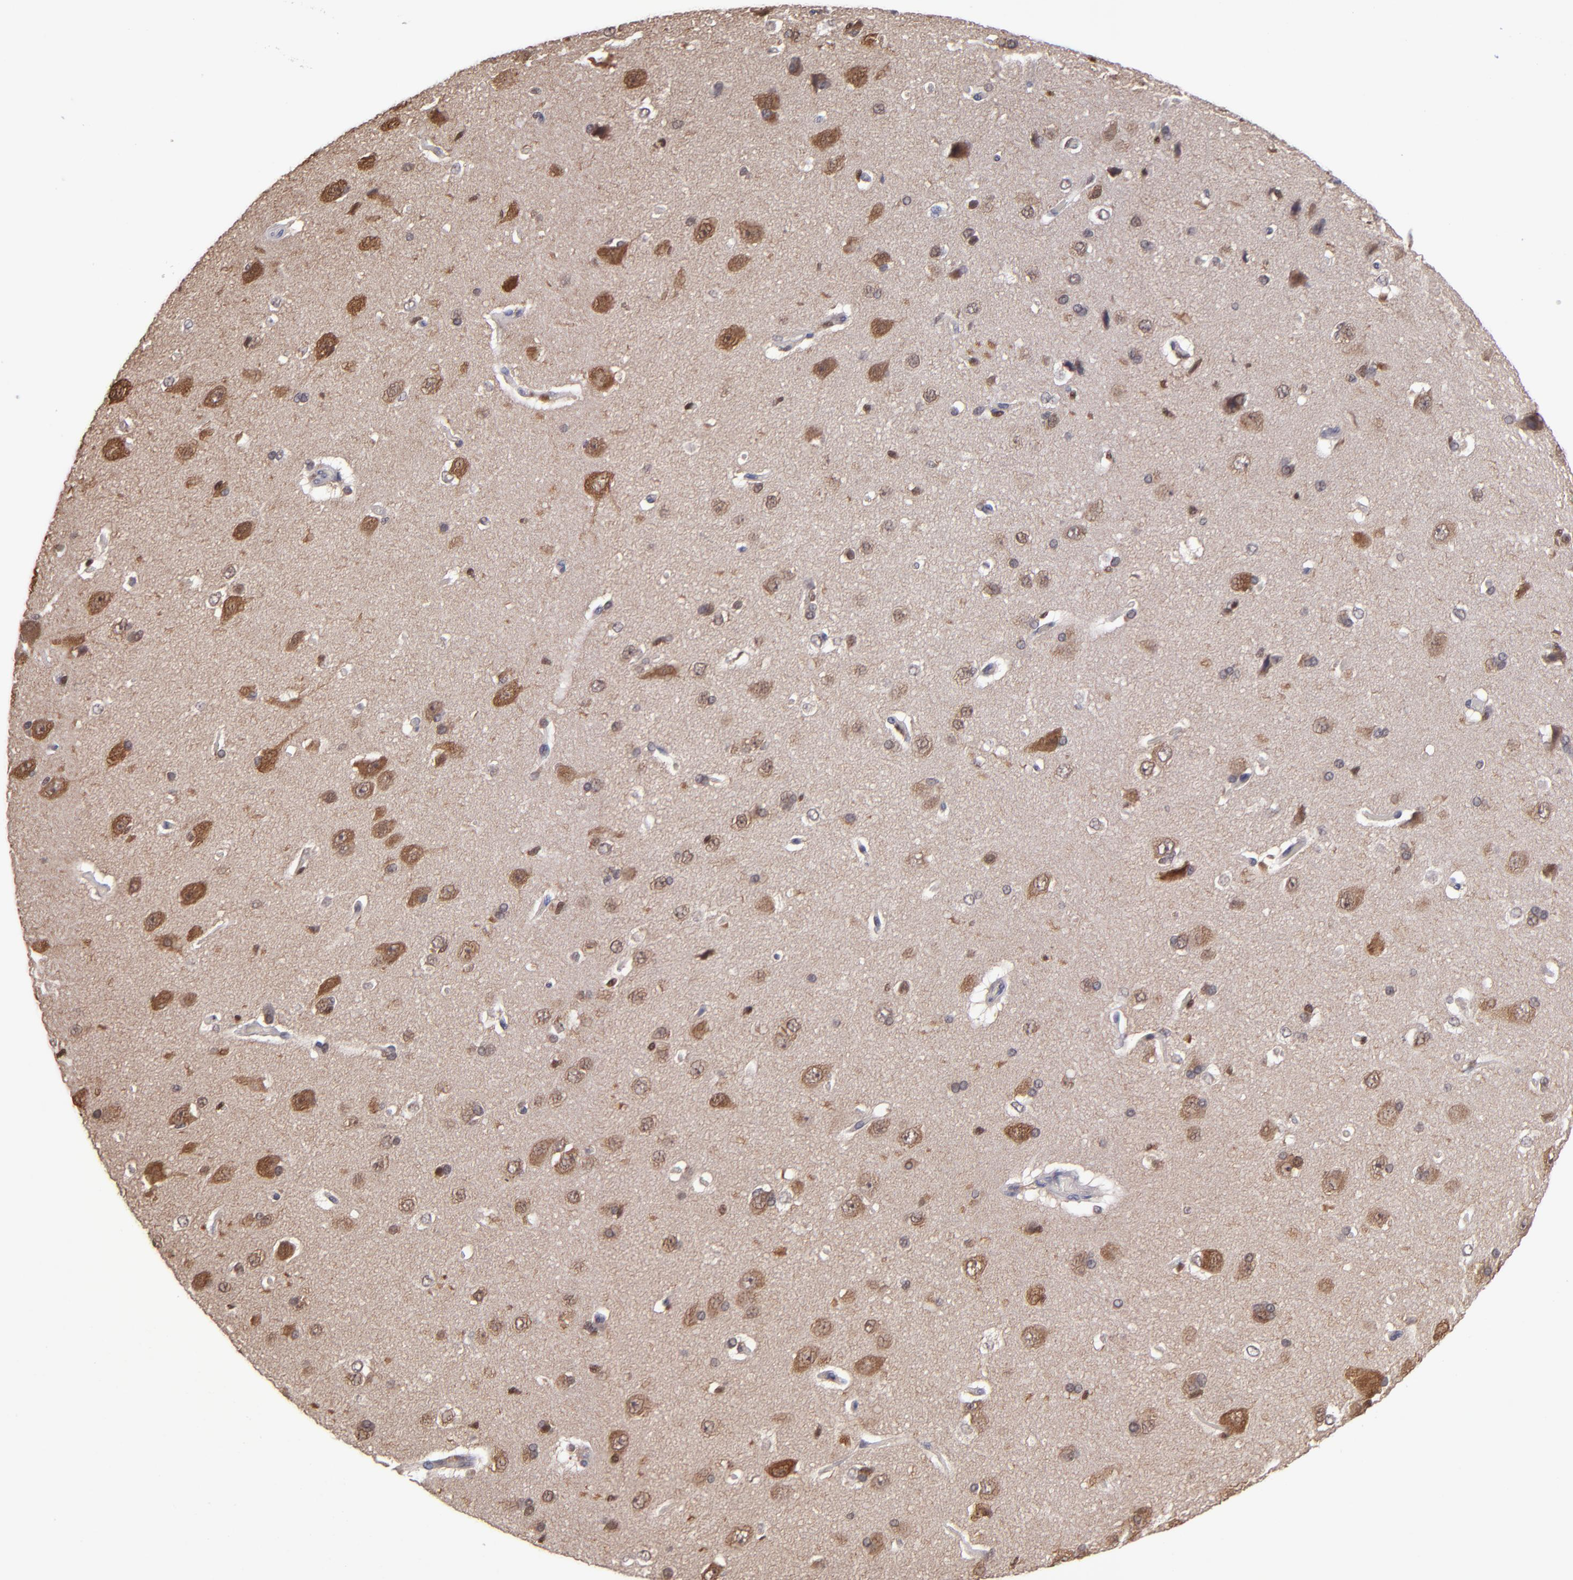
{"staining": {"intensity": "negative", "quantity": "none", "location": "none"}, "tissue": "cerebral cortex", "cell_type": "Endothelial cells", "image_type": "normal", "snomed": [{"axis": "morphology", "description": "Normal tissue, NOS"}, {"axis": "topography", "description": "Cerebral cortex"}], "caption": "High power microscopy image of an immunohistochemistry (IHC) micrograph of benign cerebral cortex, revealing no significant expression in endothelial cells.", "gene": "GRB2", "patient": {"sex": "female", "age": 45}}